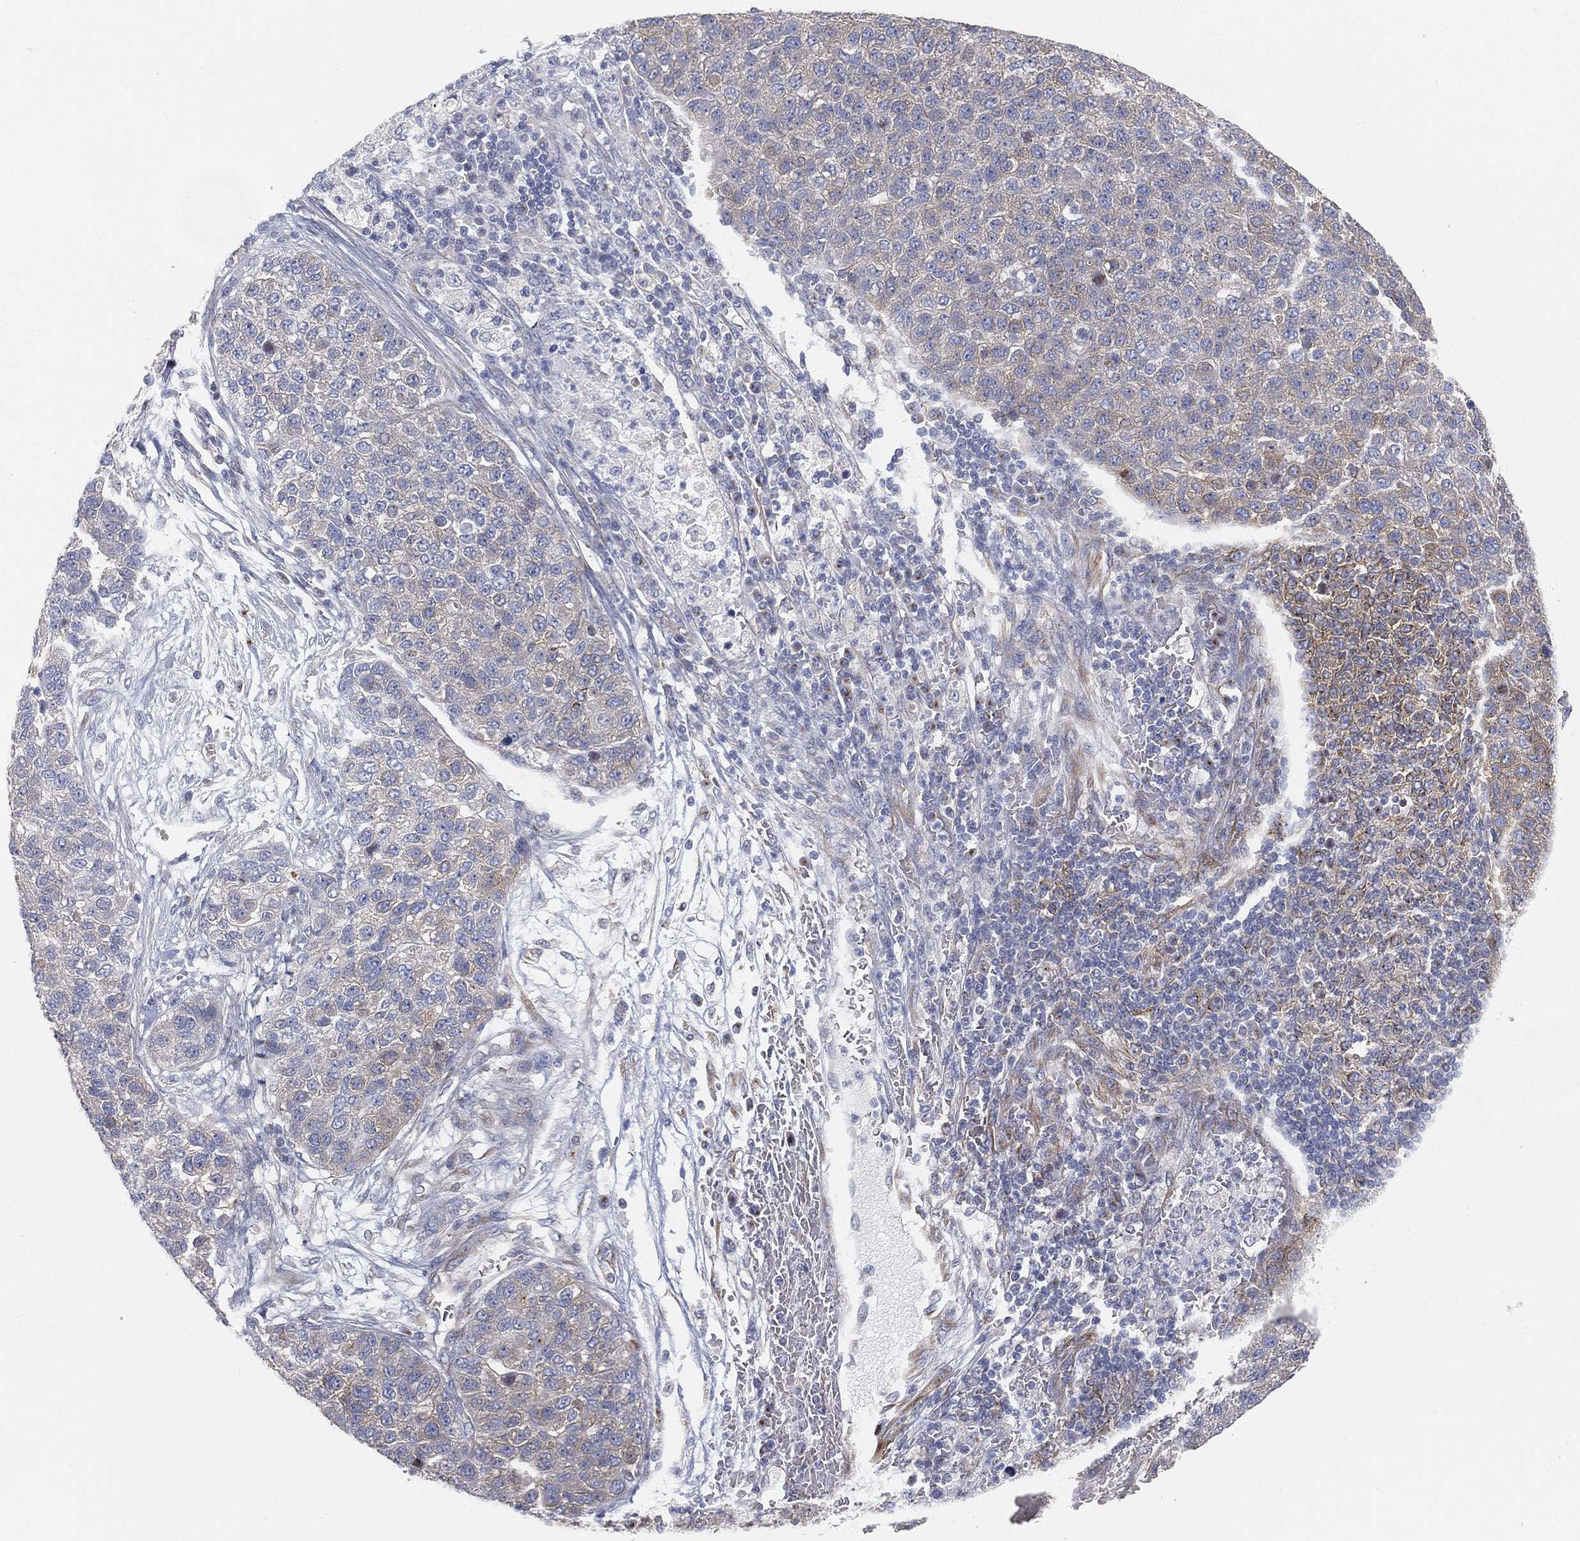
{"staining": {"intensity": "negative", "quantity": "none", "location": "none"}, "tissue": "pancreatic cancer", "cell_type": "Tumor cells", "image_type": "cancer", "snomed": [{"axis": "morphology", "description": "Adenocarcinoma, NOS"}, {"axis": "topography", "description": "Pancreas"}], "caption": "Human pancreatic cancer (adenocarcinoma) stained for a protein using IHC shows no staining in tumor cells.", "gene": "TMEM25", "patient": {"sex": "female", "age": 61}}